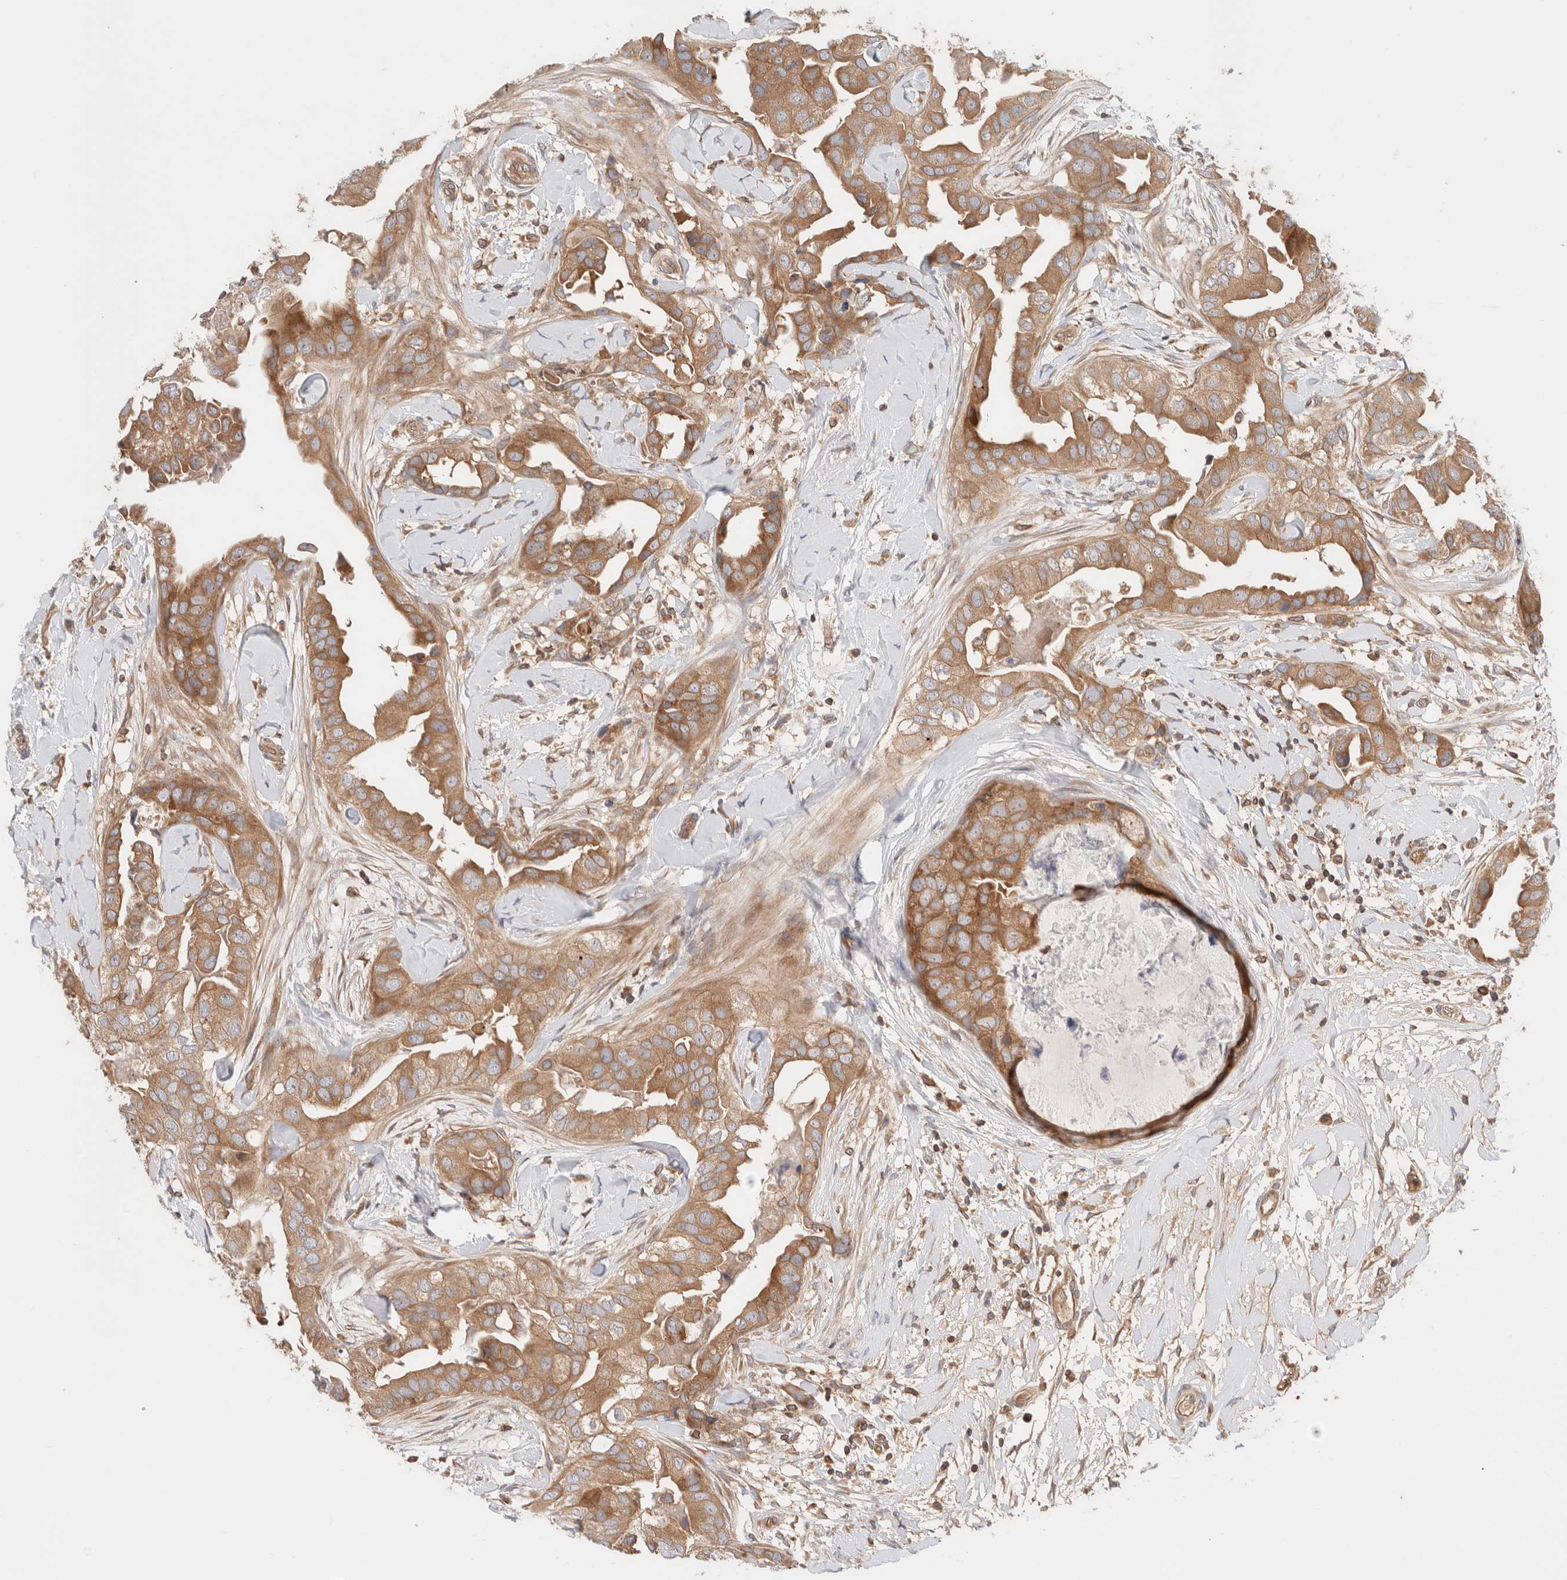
{"staining": {"intensity": "moderate", "quantity": ">75%", "location": "cytoplasmic/membranous"}, "tissue": "breast cancer", "cell_type": "Tumor cells", "image_type": "cancer", "snomed": [{"axis": "morphology", "description": "Duct carcinoma"}, {"axis": "topography", "description": "Breast"}], "caption": "Intraductal carcinoma (breast) stained with a brown dye demonstrates moderate cytoplasmic/membranous positive staining in approximately >75% of tumor cells.", "gene": "SIKE1", "patient": {"sex": "female", "age": 40}}